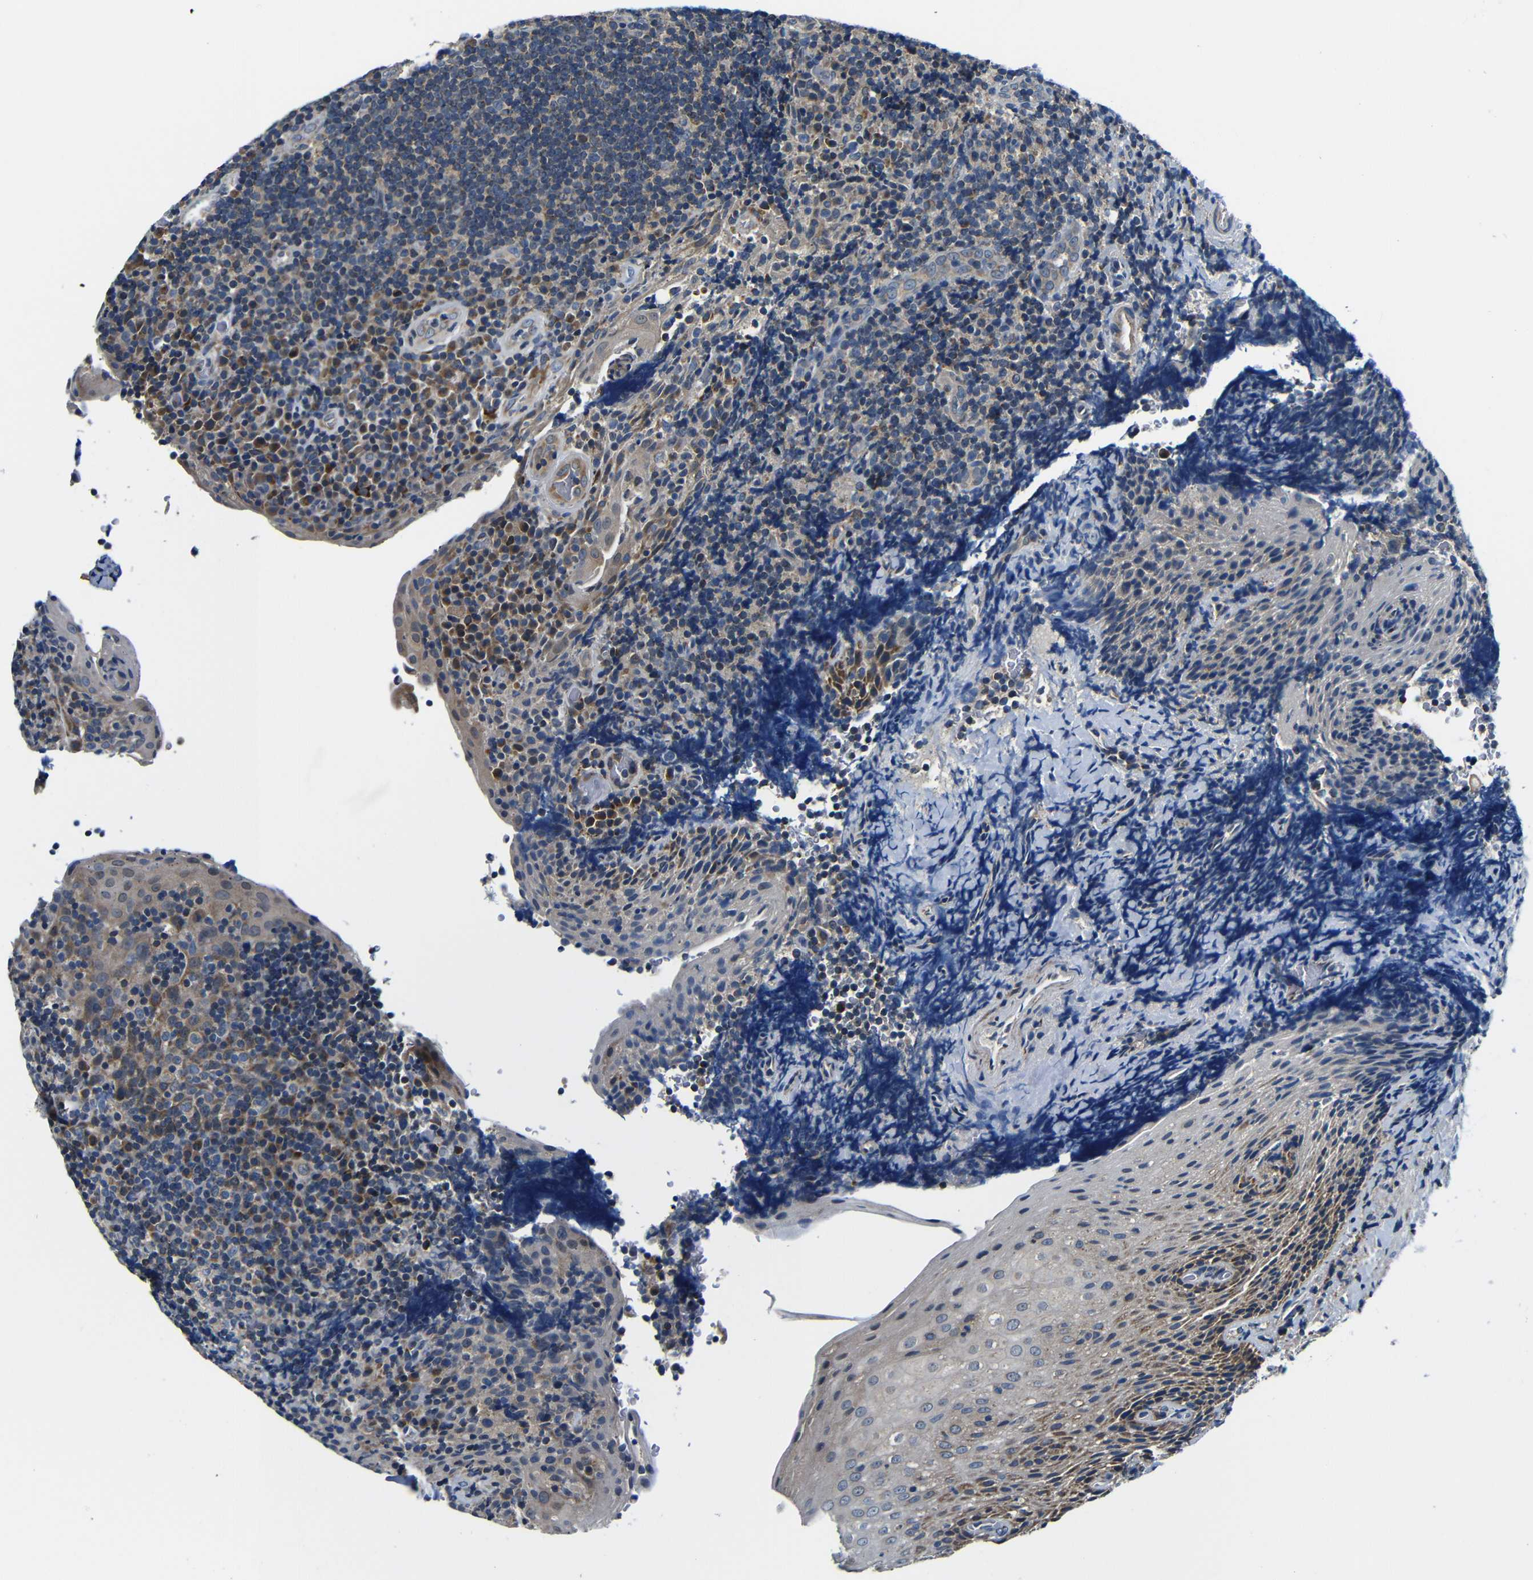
{"staining": {"intensity": "weak", "quantity": "25%-75%", "location": "cytoplasmic/membranous"}, "tissue": "tonsil", "cell_type": "Germinal center cells", "image_type": "normal", "snomed": [{"axis": "morphology", "description": "Normal tissue, NOS"}, {"axis": "topography", "description": "Tonsil"}], "caption": "About 25%-75% of germinal center cells in unremarkable tonsil show weak cytoplasmic/membranous protein expression as visualized by brown immunohistochemical staining.", "gene": "FKBP14", "patient": {"sex": "male", "age": 37}}